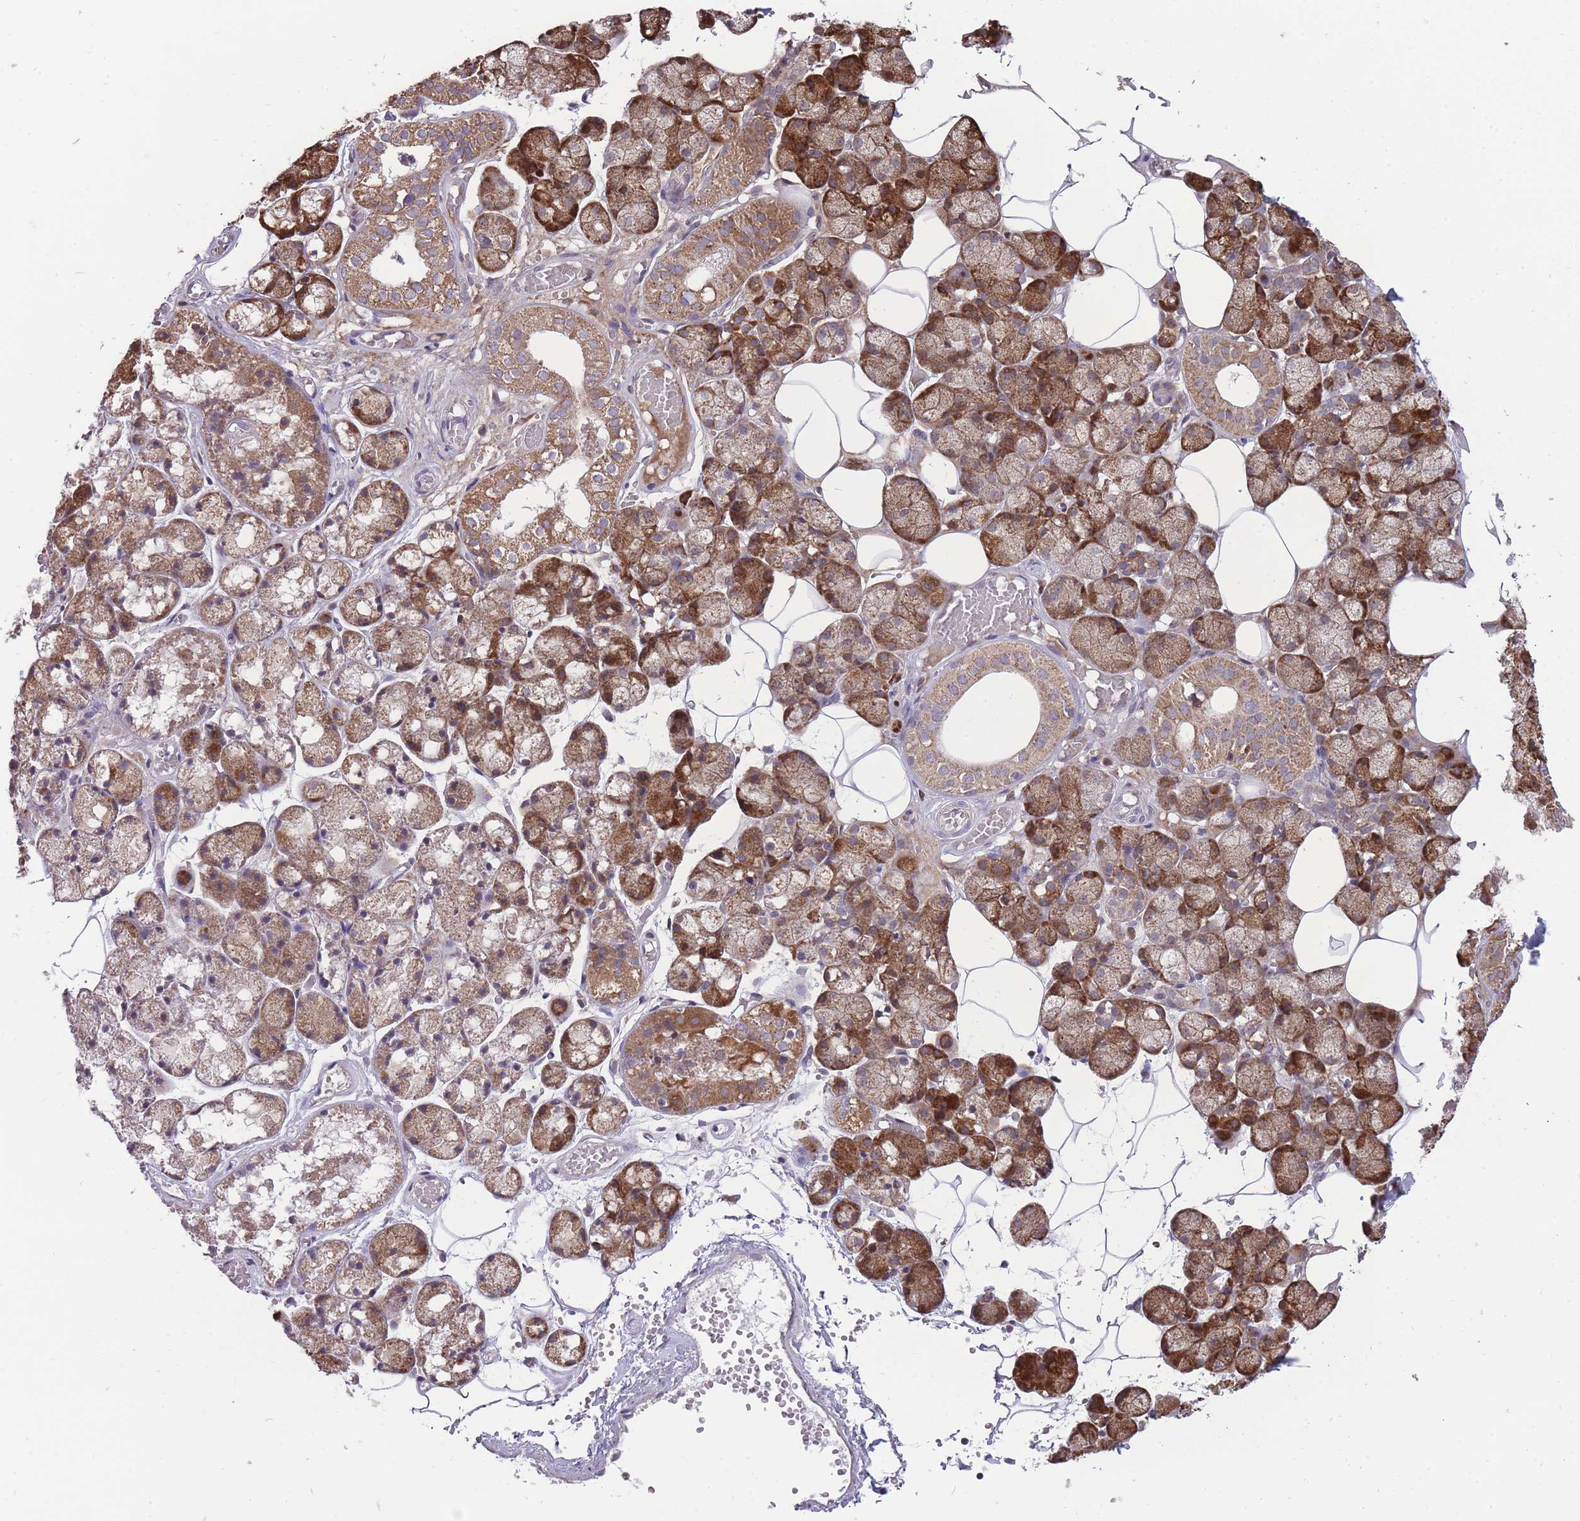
{"staining": {"intensity": "strong", "quantity": "25%-75%", "location": "cytoplasmic/membranous"}, "tissue": "salivary gland", "cell_type": "Glandular cells", "image_type": "normal", "snomed": [{"axis": "morphology", "description": "Normal tissue, NOS"}, {"axis": "topography", "description": "Salivary gland"}], "caption": "Protein staining of normal salivary gland demonstrates strong cytoplasmic/membranous staining in about 25%-75% of glandular cells.", "gene": "NELL1", "patient": {"sex": "male", "age": 62}}